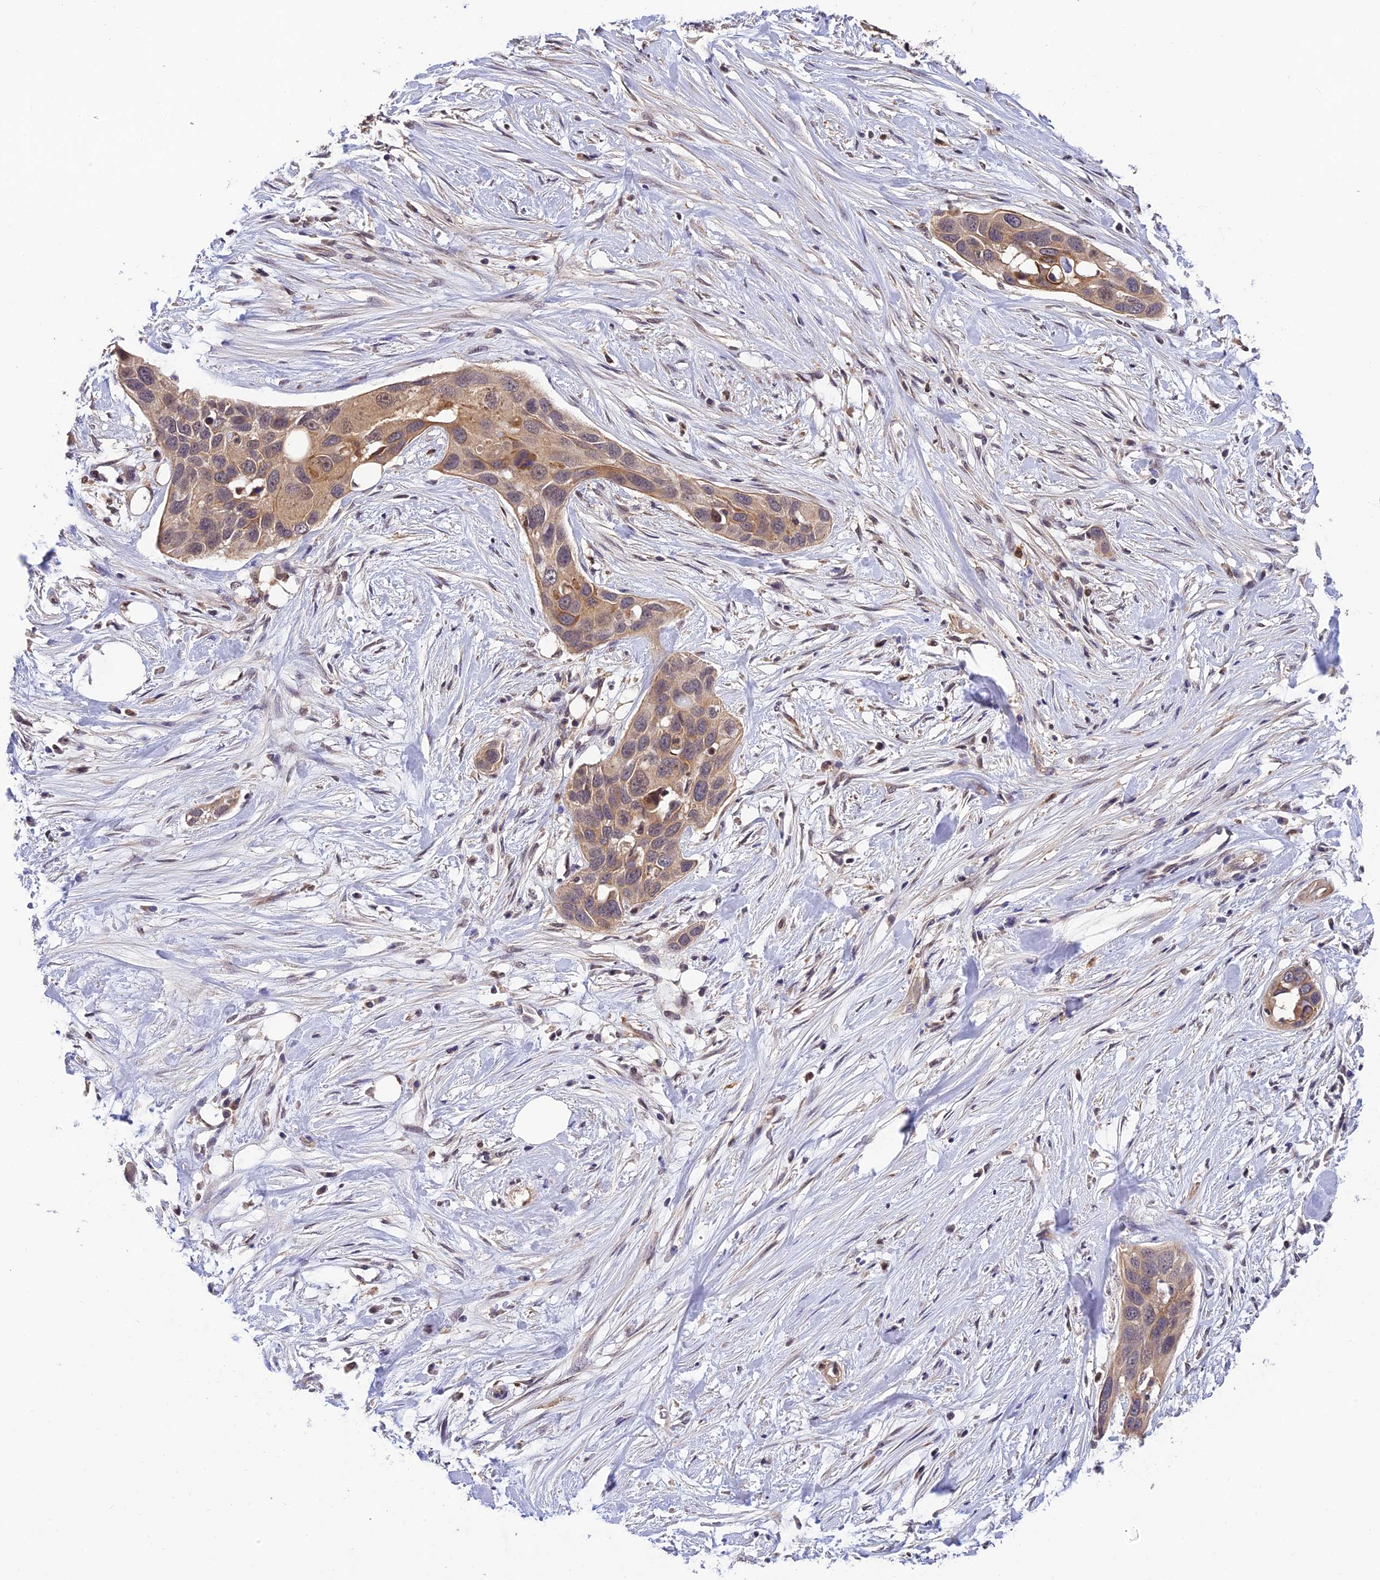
{"staining": {"intensity": "moderate", "quantity": "<25%", "location": "cytoplasmic/membranous"}, "tissue": "pancreatic cancer", "cell_type": "Tumor cells", "image_type": "cancer", "snomed": [{"axis": "morphology", "description": "Adenocarcinoma, NOS"}, {"axis": "topography", "description": "Pancreas"}], "caption": "High-magnification brightfield microscopy of pancreatic adenocarcinoma stained with DAB (brown) and counterstained with hematoxylin (blue). tumor cells exhibit moderate cytoplasmic/membranous positivity is seen in approximately<25% of cells.", "gene": "MNS1", "patient": {"sex": "female", "age": 60}}